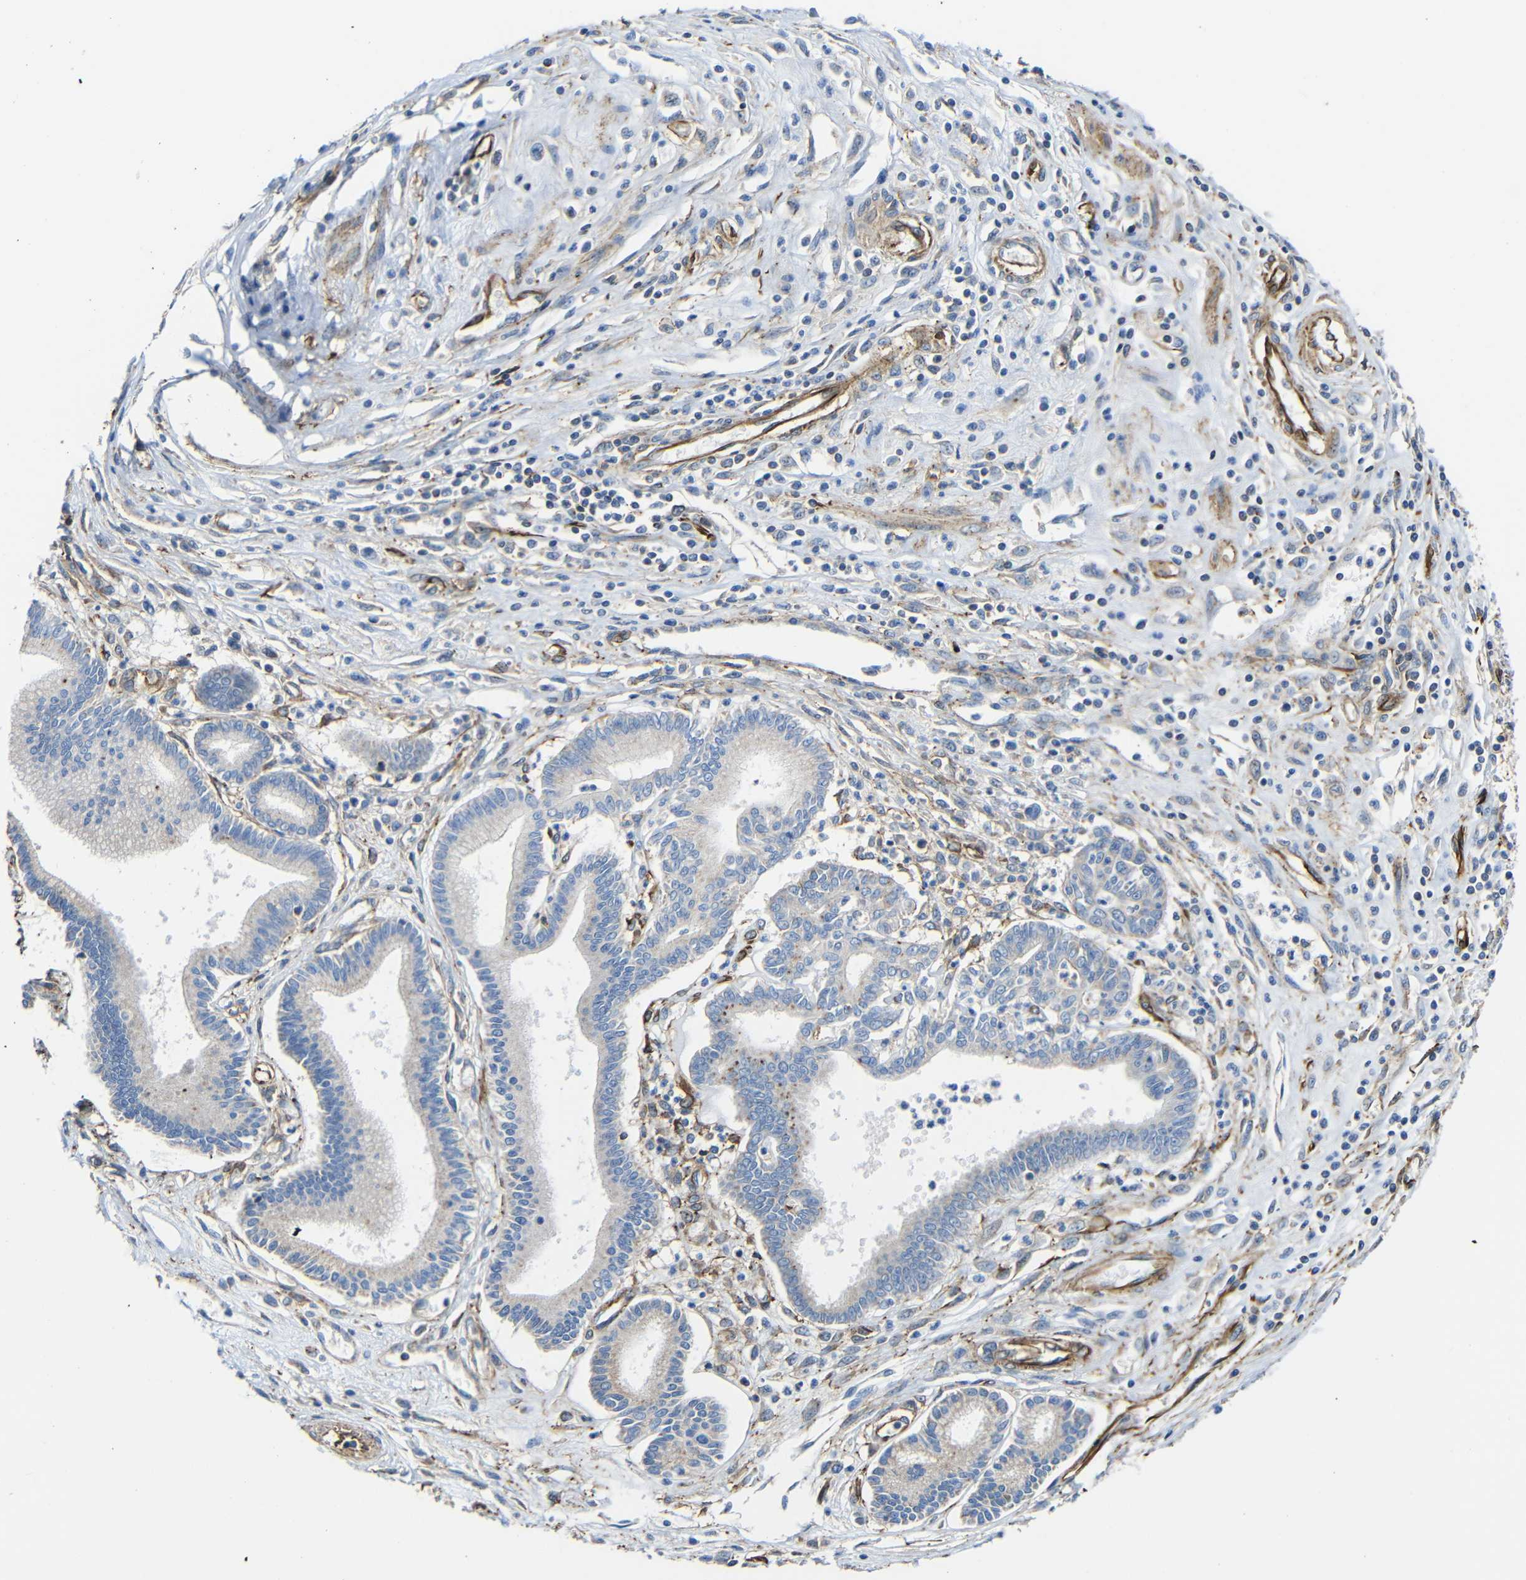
{"staining": {"intensity": "weak", "quantity": "25%-75%", "location": "cytoplasmic/membranous"}, "tissue": "pancreatic cancer", "cell_type": "Tumor cells", "image_type": "cancer", "snomed": [{"axis": "morphology", "description": "Adenocarcinoma, NOS"}, {"axis": "topography", "description": "Pancreas"}], "caption": "This photomicrograph exhibits immunohistochemistry staining of human adenocarcinoma (pancreatic), with low weak cytoplasmic/membranous positivity in about 25%-75% of tumor cells.", "gene": "IGSF10", "patient": {"sex": "male", "age": 56}}